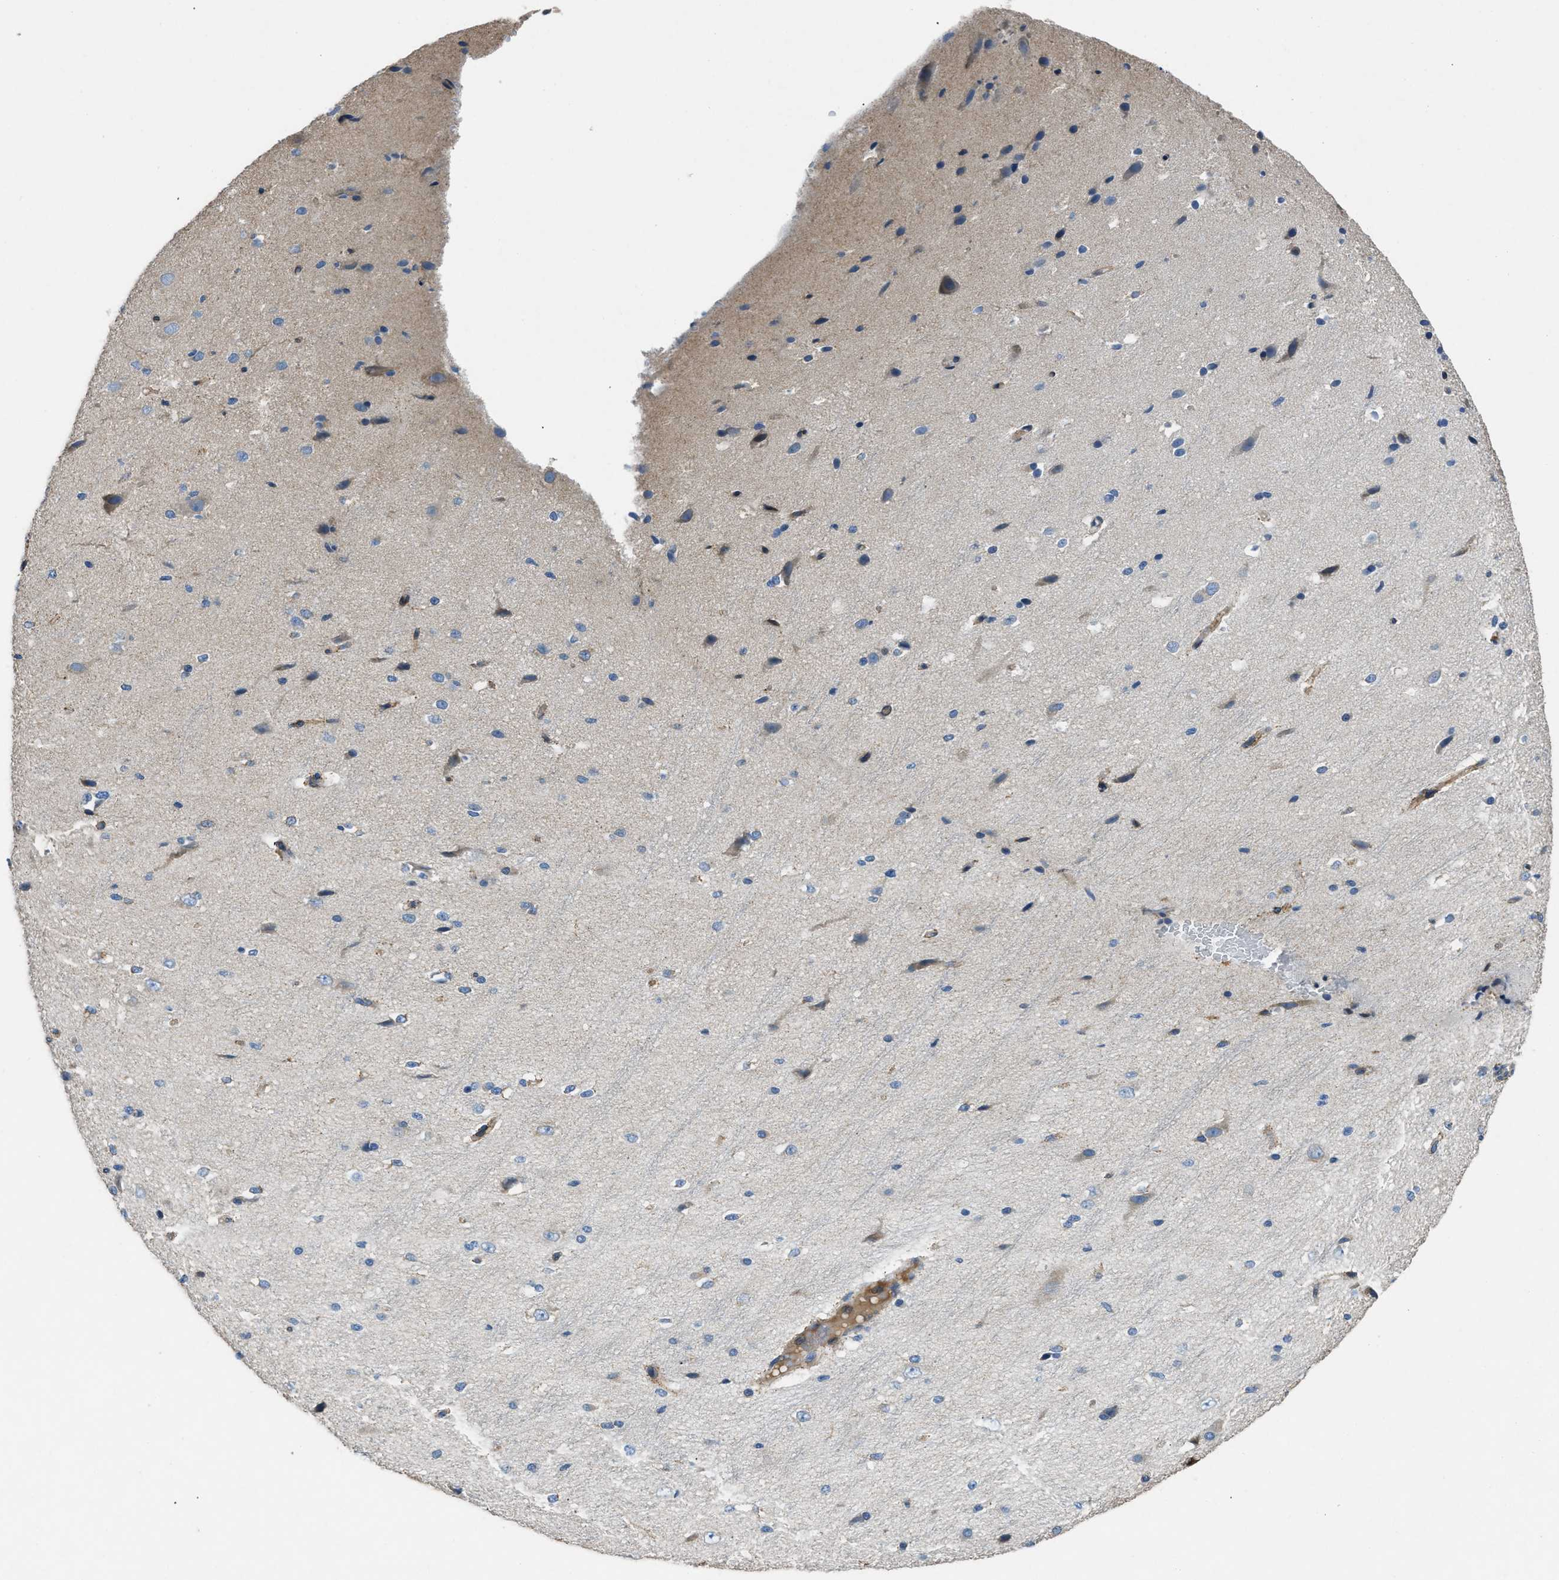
{"staining": {"intensity": "negative", "quantity": "none", "location": "none"}, "tissue": "cerebral cortex", "cell_type": "Endothelial cells", "image_type": "normal", "snomed": [{"axis": "morphology", "description": "Normal tissue, NOS"}, {"axis": "morphology", "description": "Developmental malformation"}, {"axis": "topography", "description": "Cerebral cortex"}], "caption": "Immunohistochemistry of unremarkable human cerebral cortex displays no staining in endothelial cells. The staining was performed using DAB (3,3'-diaminobenzidine) to visualize the protein expression in brown, while the nuclei were stained in blue with hematoxylin (Magnification: 20x).", "gene": "GGCX", "patient": {"sex": "female", "age": 30}}